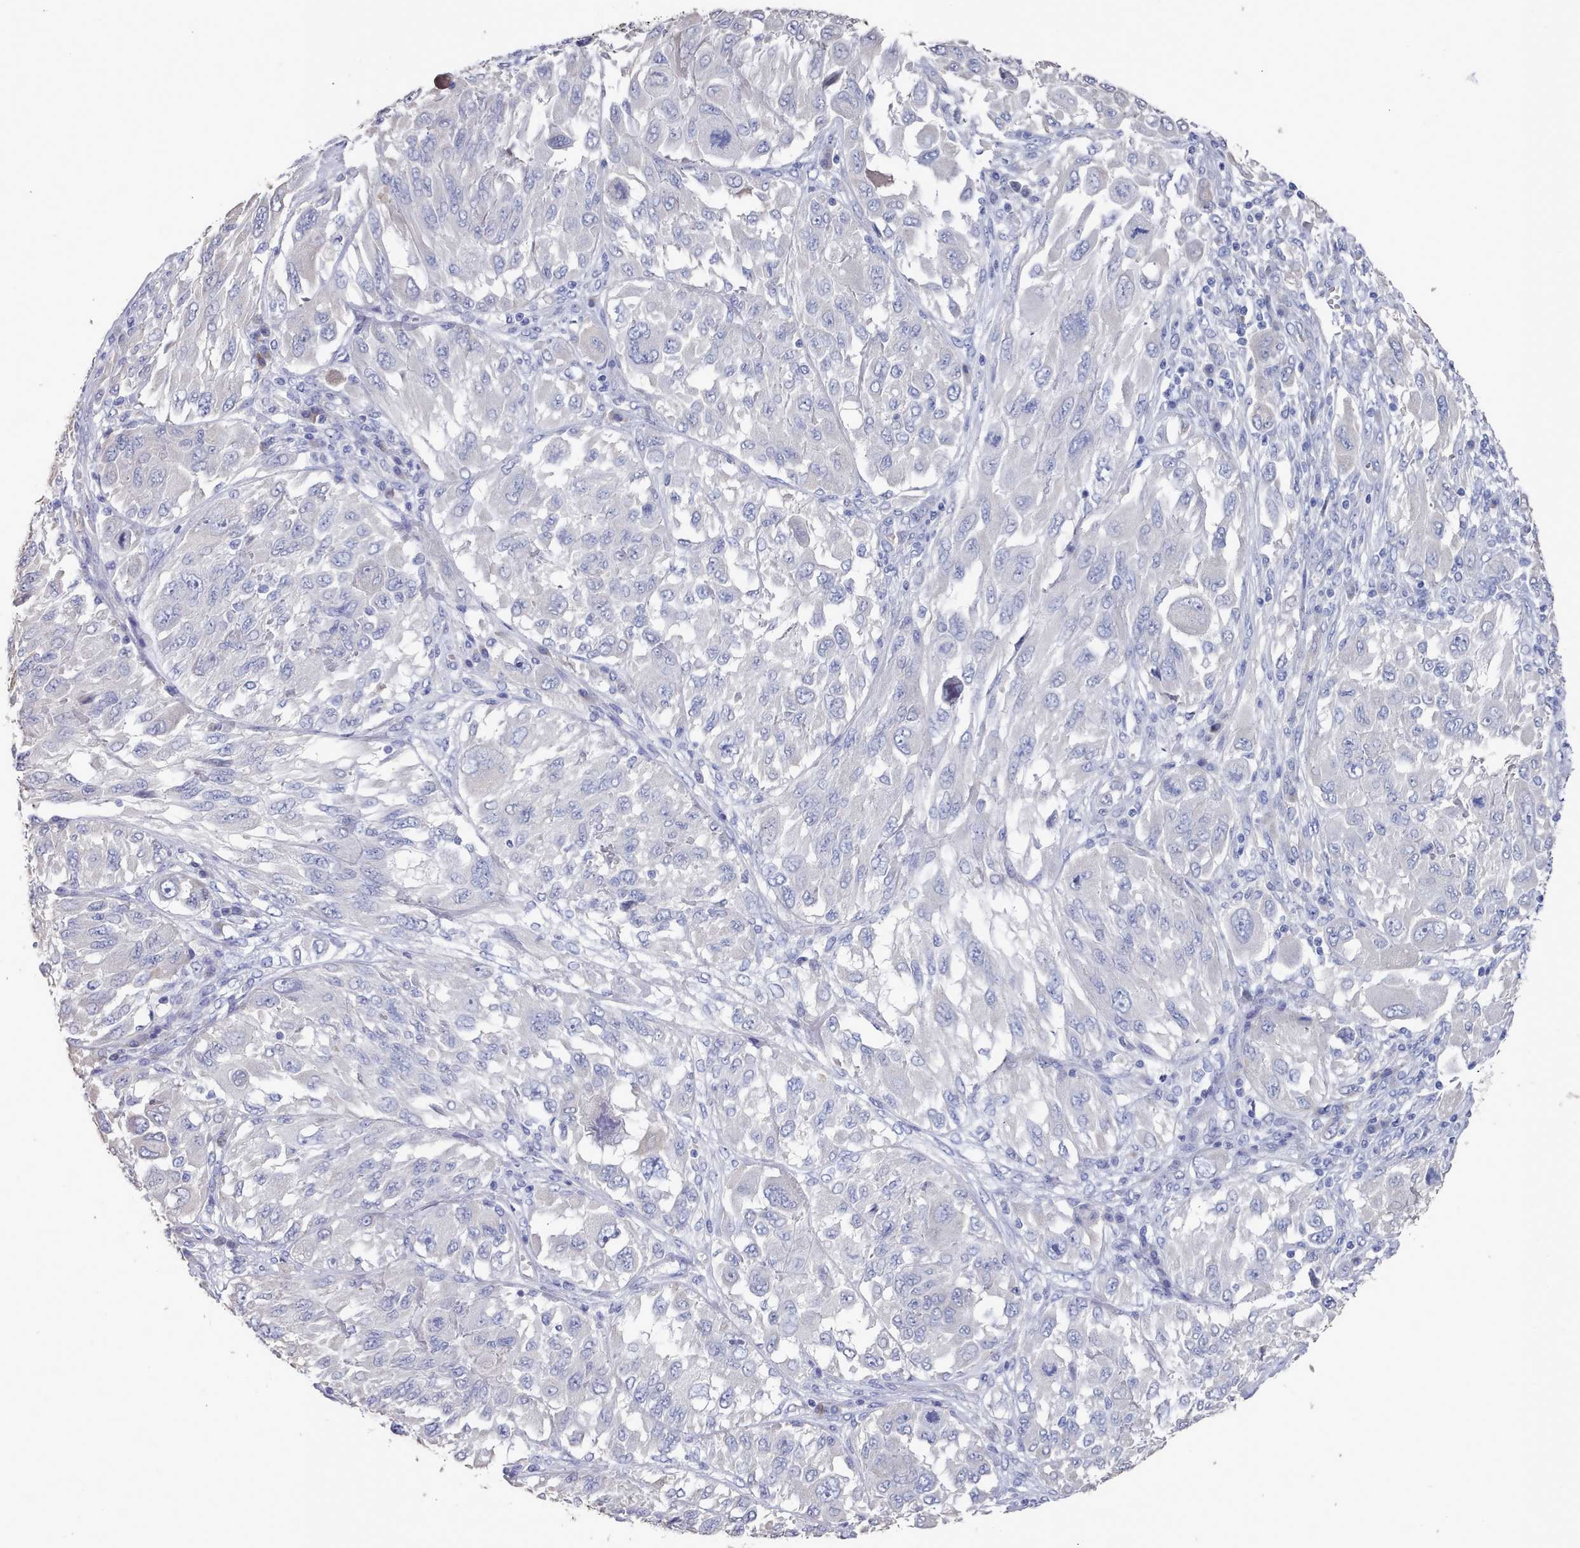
{"staining": {"intensity": "negative", "quantity": "none", "location": "none"}, "tissue": "melanoma", "cell_type": "Tumor cells", "image_type": "cancer", "snomed": [{"axis": "morphology", "description": "Malignant melanoma, NOS"}, {"axis": "topography", "description": "Skin"}], "caption": "This is an immunohistochemistry histopathology image of human melanoma. There is no staining in tumor cells.", "gene": "ACAD11", "patient": {"sex": "female", "age": 91}}